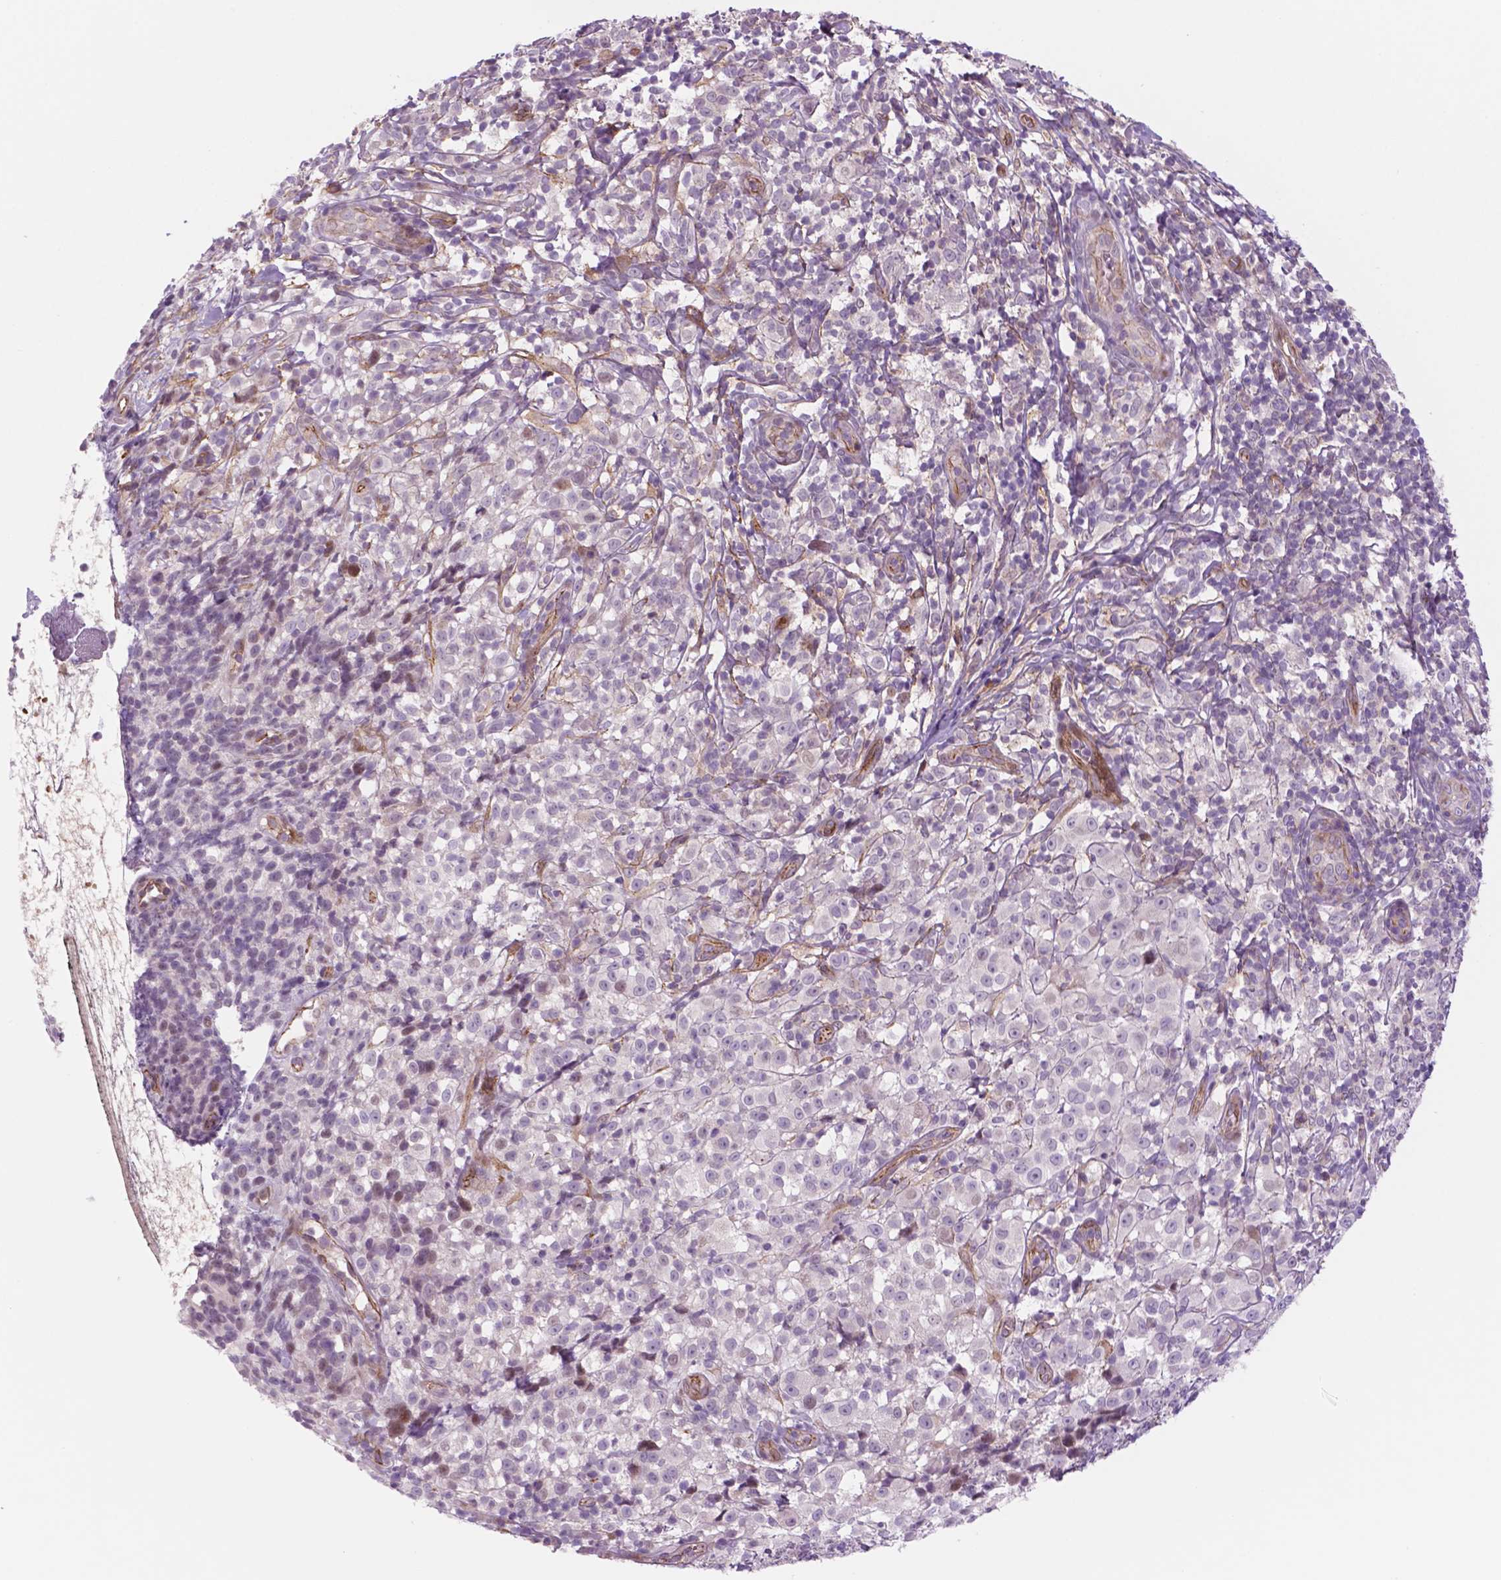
{"staining": {"intensity": "negative", "quantity": "none", "location": "none"}, "tissue": "melanoma", "cell_type": "Tumor cells", "image_type": "cancer", "snomed": [{"axis": "morphology", "description": "Malignant melanoma, NOS"}, {"axis": "topography", "description": "Skin"}], "caption": "This micrograph is of melanoma stained with IHC to label a protein in brown with the nuclei are counter-stained blue. There is no expression in tumor cells. The staining was performed using DAB (3,3'-diaminobenzidine) to visualize the protein expression in brown, while the nuclei were stained in blue with hematoxylin (Magnification: 20x).", "gene": "RND3", "patient": {"sex": "male", "age": 85}}